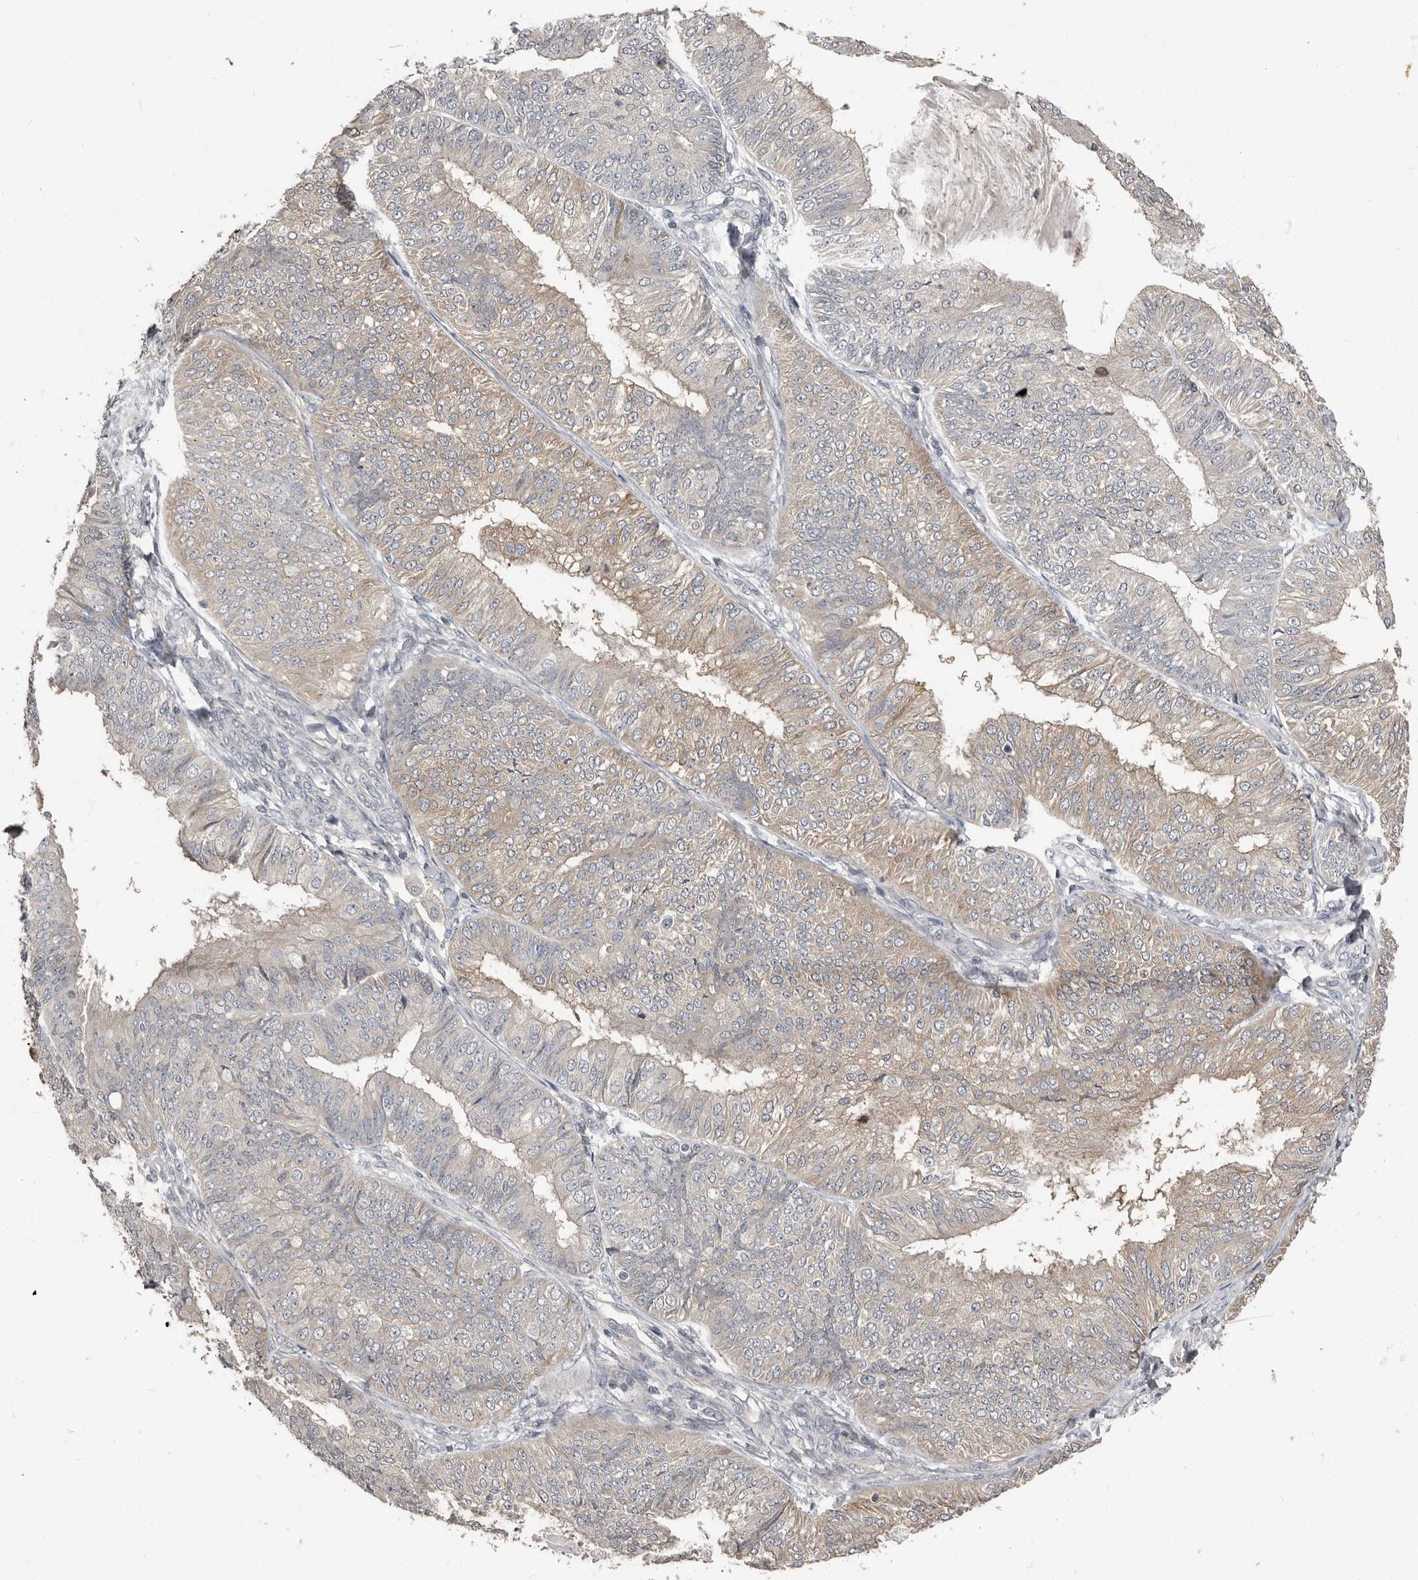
{"staining": {"intensity": "weak", "quantity": "25%-75%", "location": "cytoplasmic/membranous"}, "tissue": "endometrial cancer", "cell_type": "Tumor cells", "image_type": "cancer", "snomed": [{"axis": "morphology", "description": "Adenocarcinoma, NOS"}, {"axis": "topography", "description": "Endometrium"}], "caption": "About 25%-75% of tumor cells in human endometrial adenocarcinoma display weak cytoplasmic/membranous protein staining as visualized by brown immunohistochemical staining.", "gene": "KCNJ8", "patient": {"sex": "female", "age": 58}}